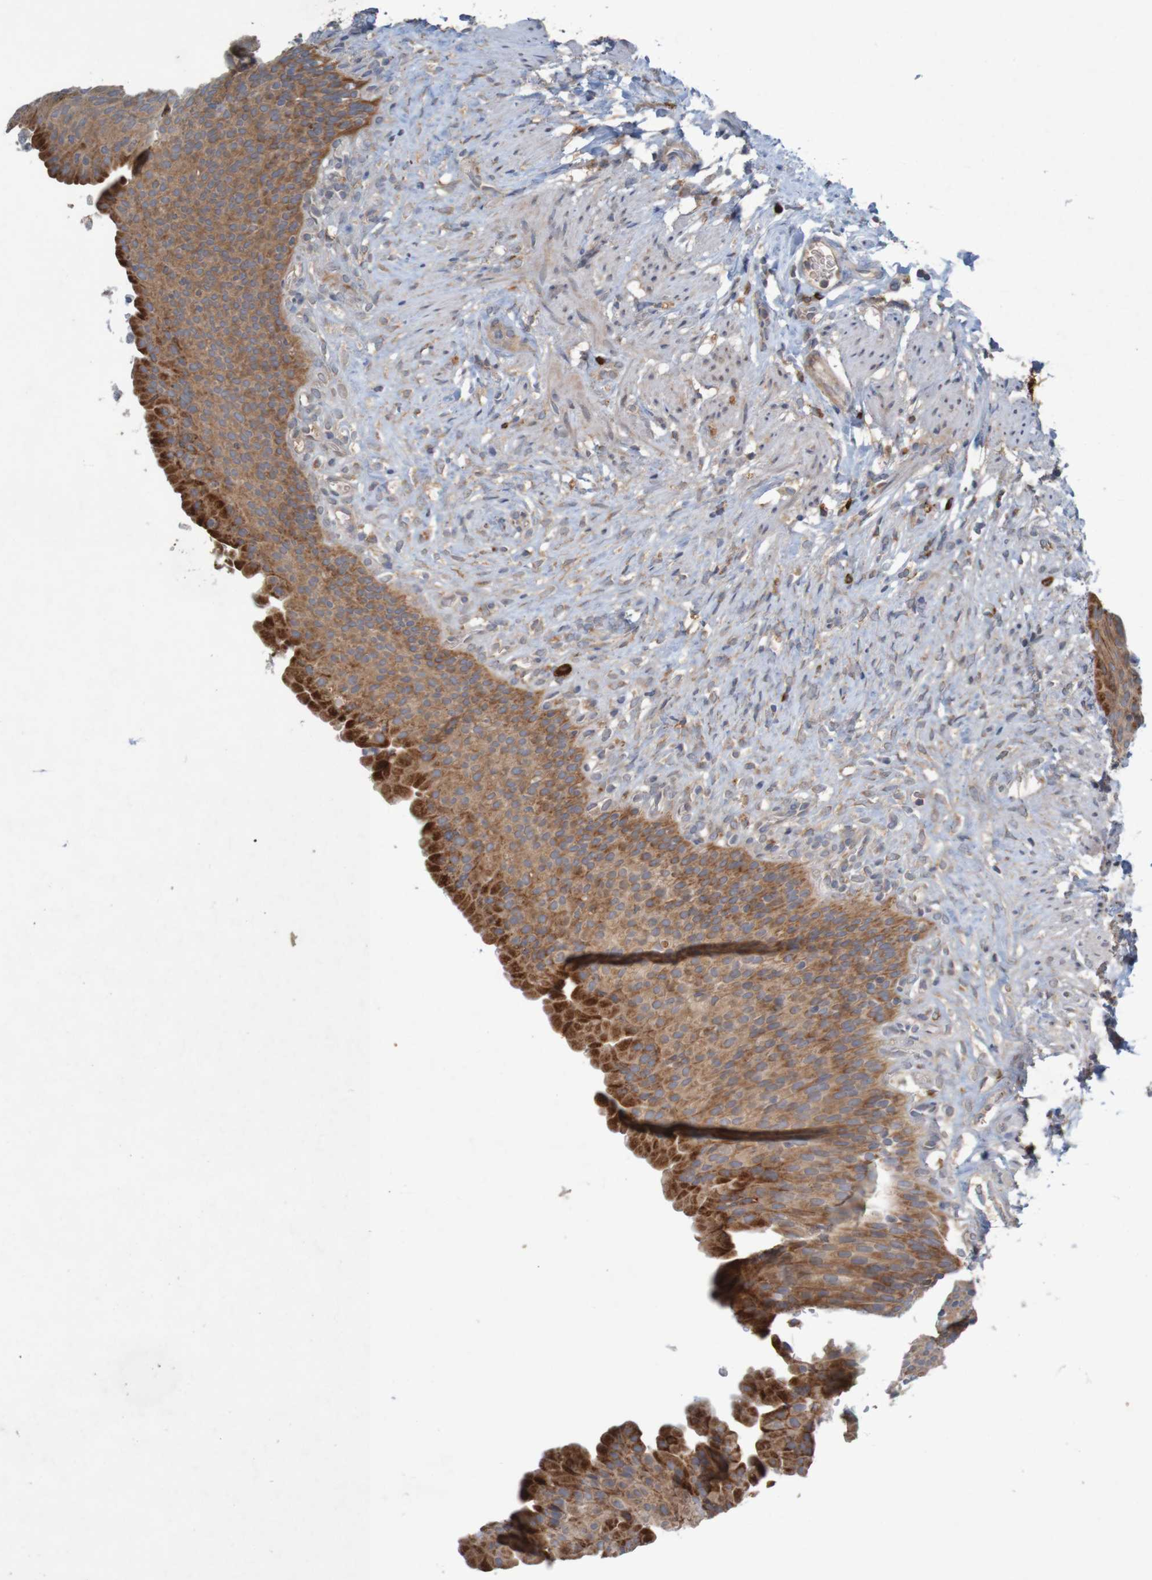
{"staining": {"intensity": "moderate", "quantity": ">75%", "location": "cytoplasmic/membranous"}, "tissue": "urinary bladder", "cell_type": "Urothelial cells", "image_type": "normal", "snomed": [{"axis": "morphology", "description": "Normal tissue, NOS"}, {"axis": "topography", "description": "Urinary bladder"}], "caption": "Immunohistochemistry (IHC) (DAB) staining of unremarkable human urinary bladder demonstrates moderate cytoplasmic/membranous protein positivity in approximately >75% of urothelial cells. (DAB IHC with brightfield microscopy, high magnification).", "gene": "B3GAT2", "patient": {"sex": "female", "age": 79}}